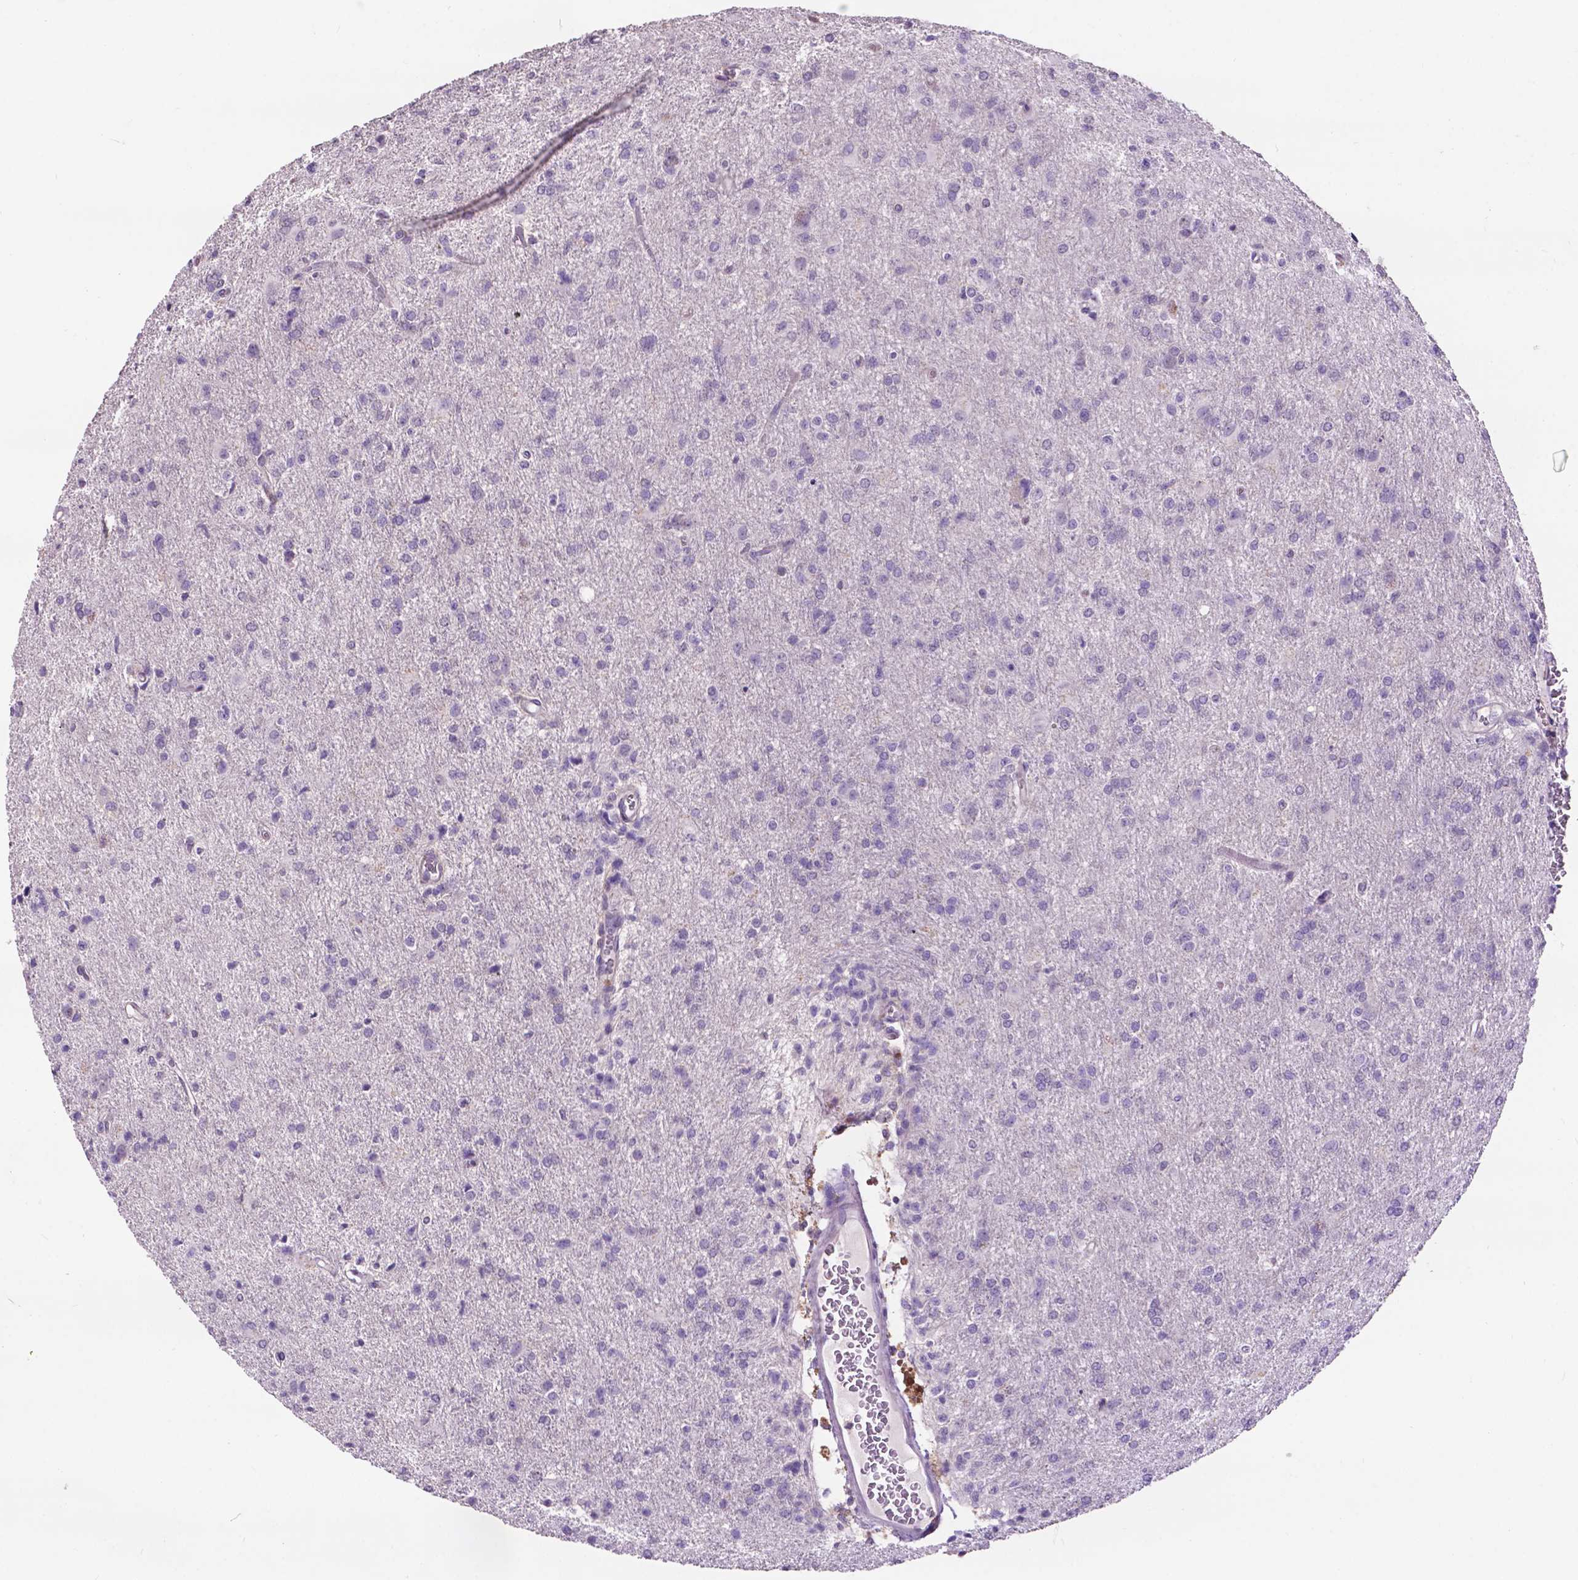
{"staining": {"intensity": "negative", "quantity": "none", "location": "none"}, "tissue": "glioma", "cell_type": "Tumor cells", "image_type": "cancer", "snomed": [{"axis": "morphology", "description": "Glioma, malignant, High grade"}, {"axis": "topography", "description": "Brain"}], "caption": "This is an IHC image of human glioma. There is no staining in tumor cells.", "gene": "PLSCR1", "patient": {"sex": "male", "age": 68}}